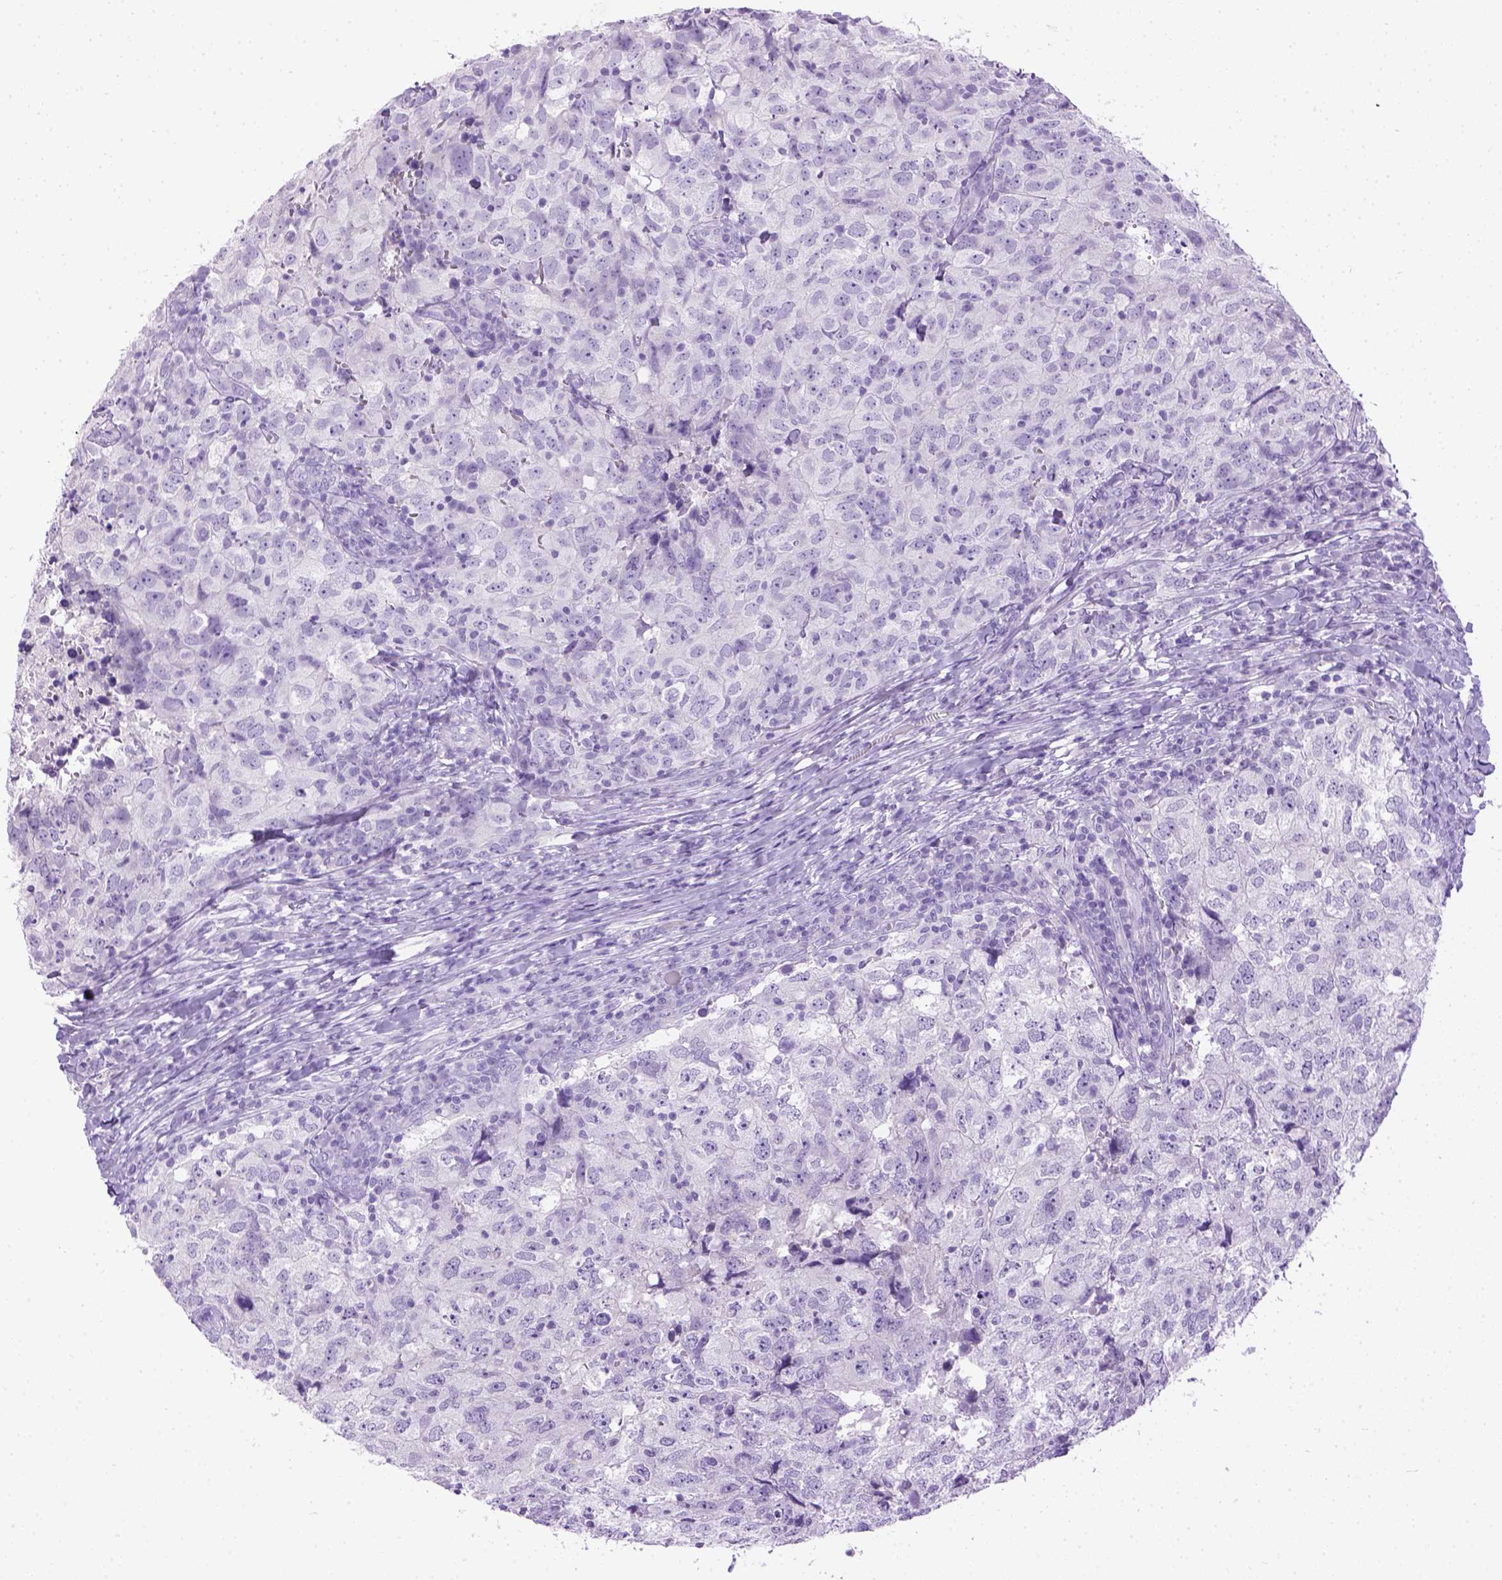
{"staining": {"intensity": "negative", "quantity": "none", "location": "none"}, "tissue": "breast cancer", "cell_type": "Tumor cells", "image_type": "cancer", "snomed": [{"axis": "morphology", "description": "Duct carcinoma"}, {"axis": "topography", "description": "Breast"}], "caption": "Breast invasive ductal carcinoma stained for a protein using immunohistochemistry demonstrates no staining tumor cells.", "gene": "TMEM38A", "patient": {"sex": "female", "age": 30}}